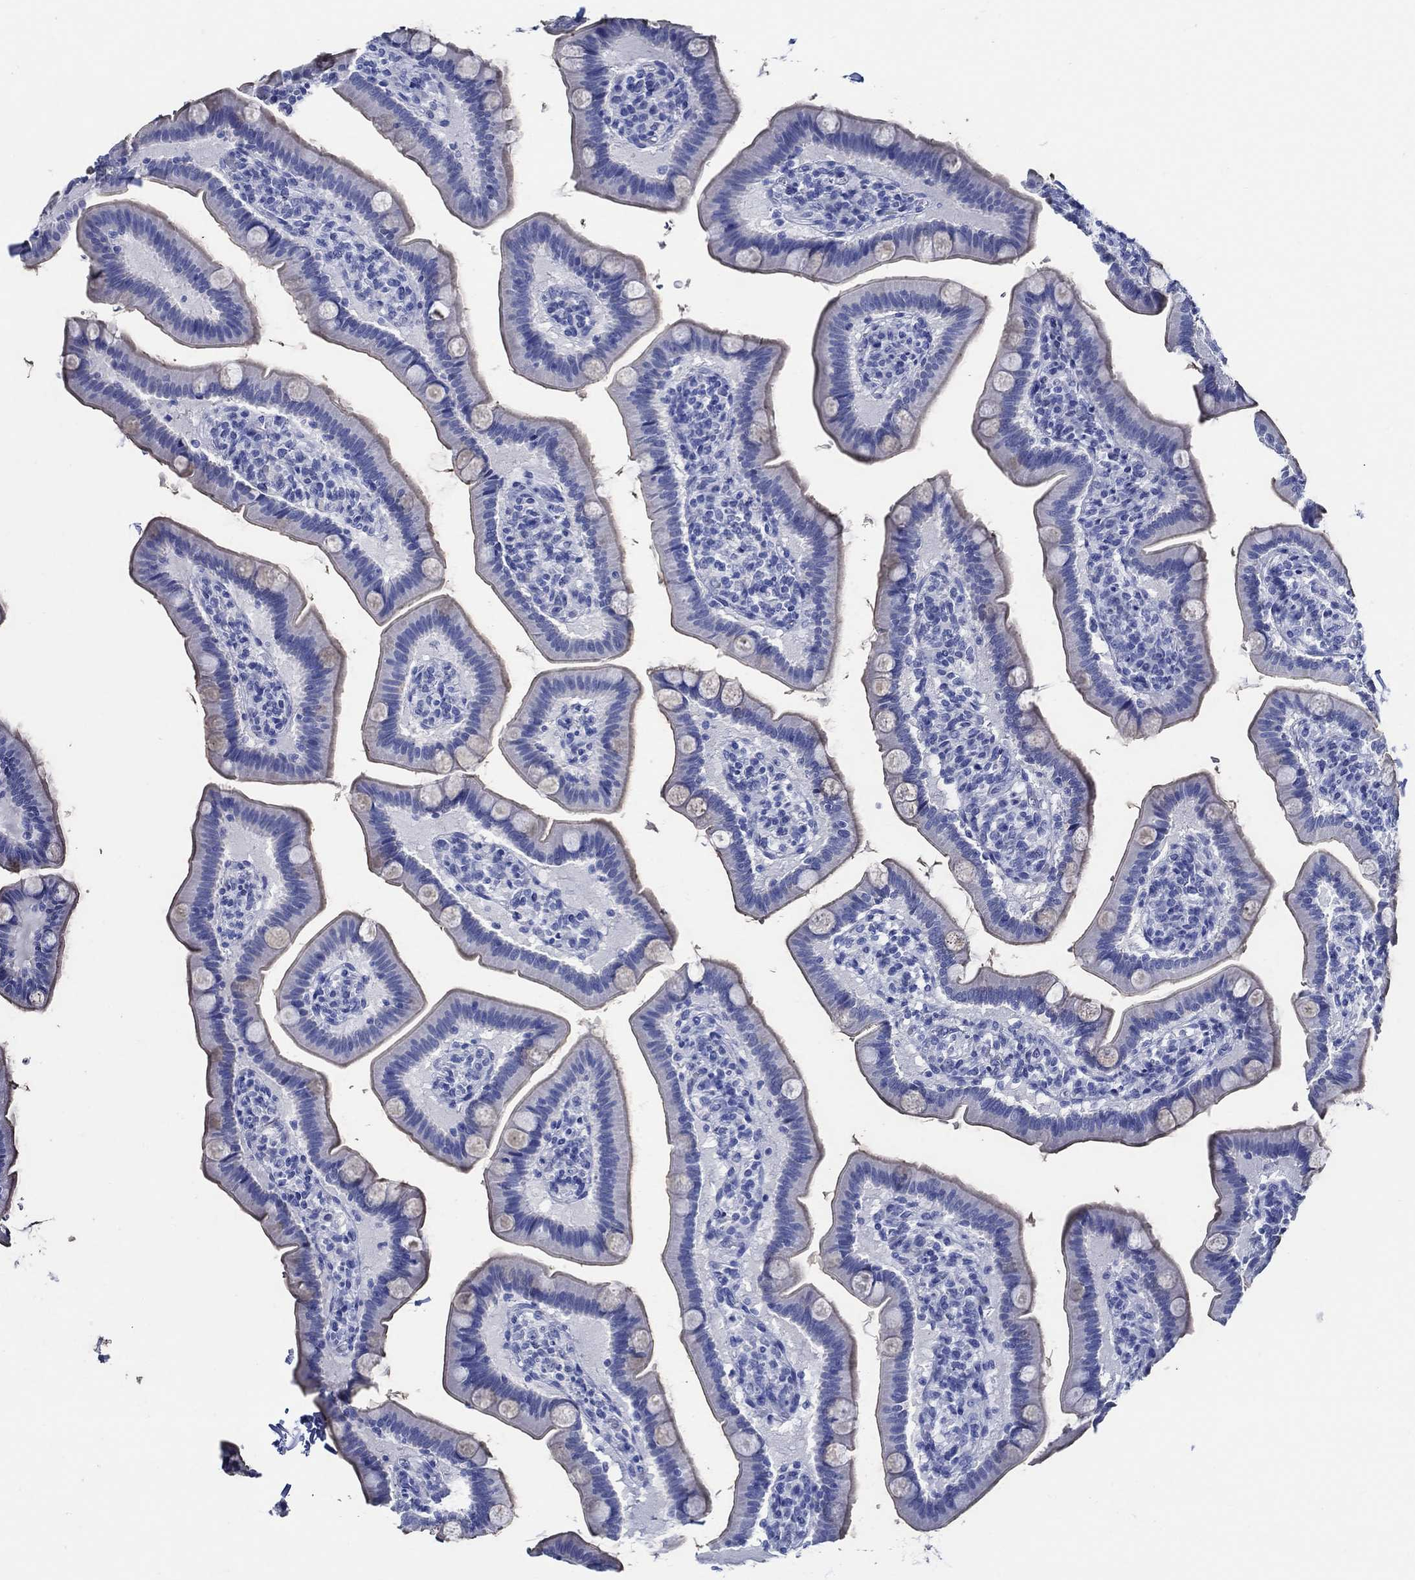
{"staining": {"intensity": "weak", "quantity": "25%-75%", "location": "cytoplasmic/membranous"}, "tissue": "small intestine", "cell_type": "Glandular cells", "image_type": "normal", "snomed": [{"axis": "morphology", "description": "Normal tissue, NOS"}, {"axis": "topography", "description": "Small intestine"}], "caption": "Protein staining by immunohistochemistry displays weak cytoplasmic/membranous expression in approximately 25%-75% of glandular cells in unremarkable small intestine.", "gene": "WDR62", "patient": {"sex": "male", "age": 66}}